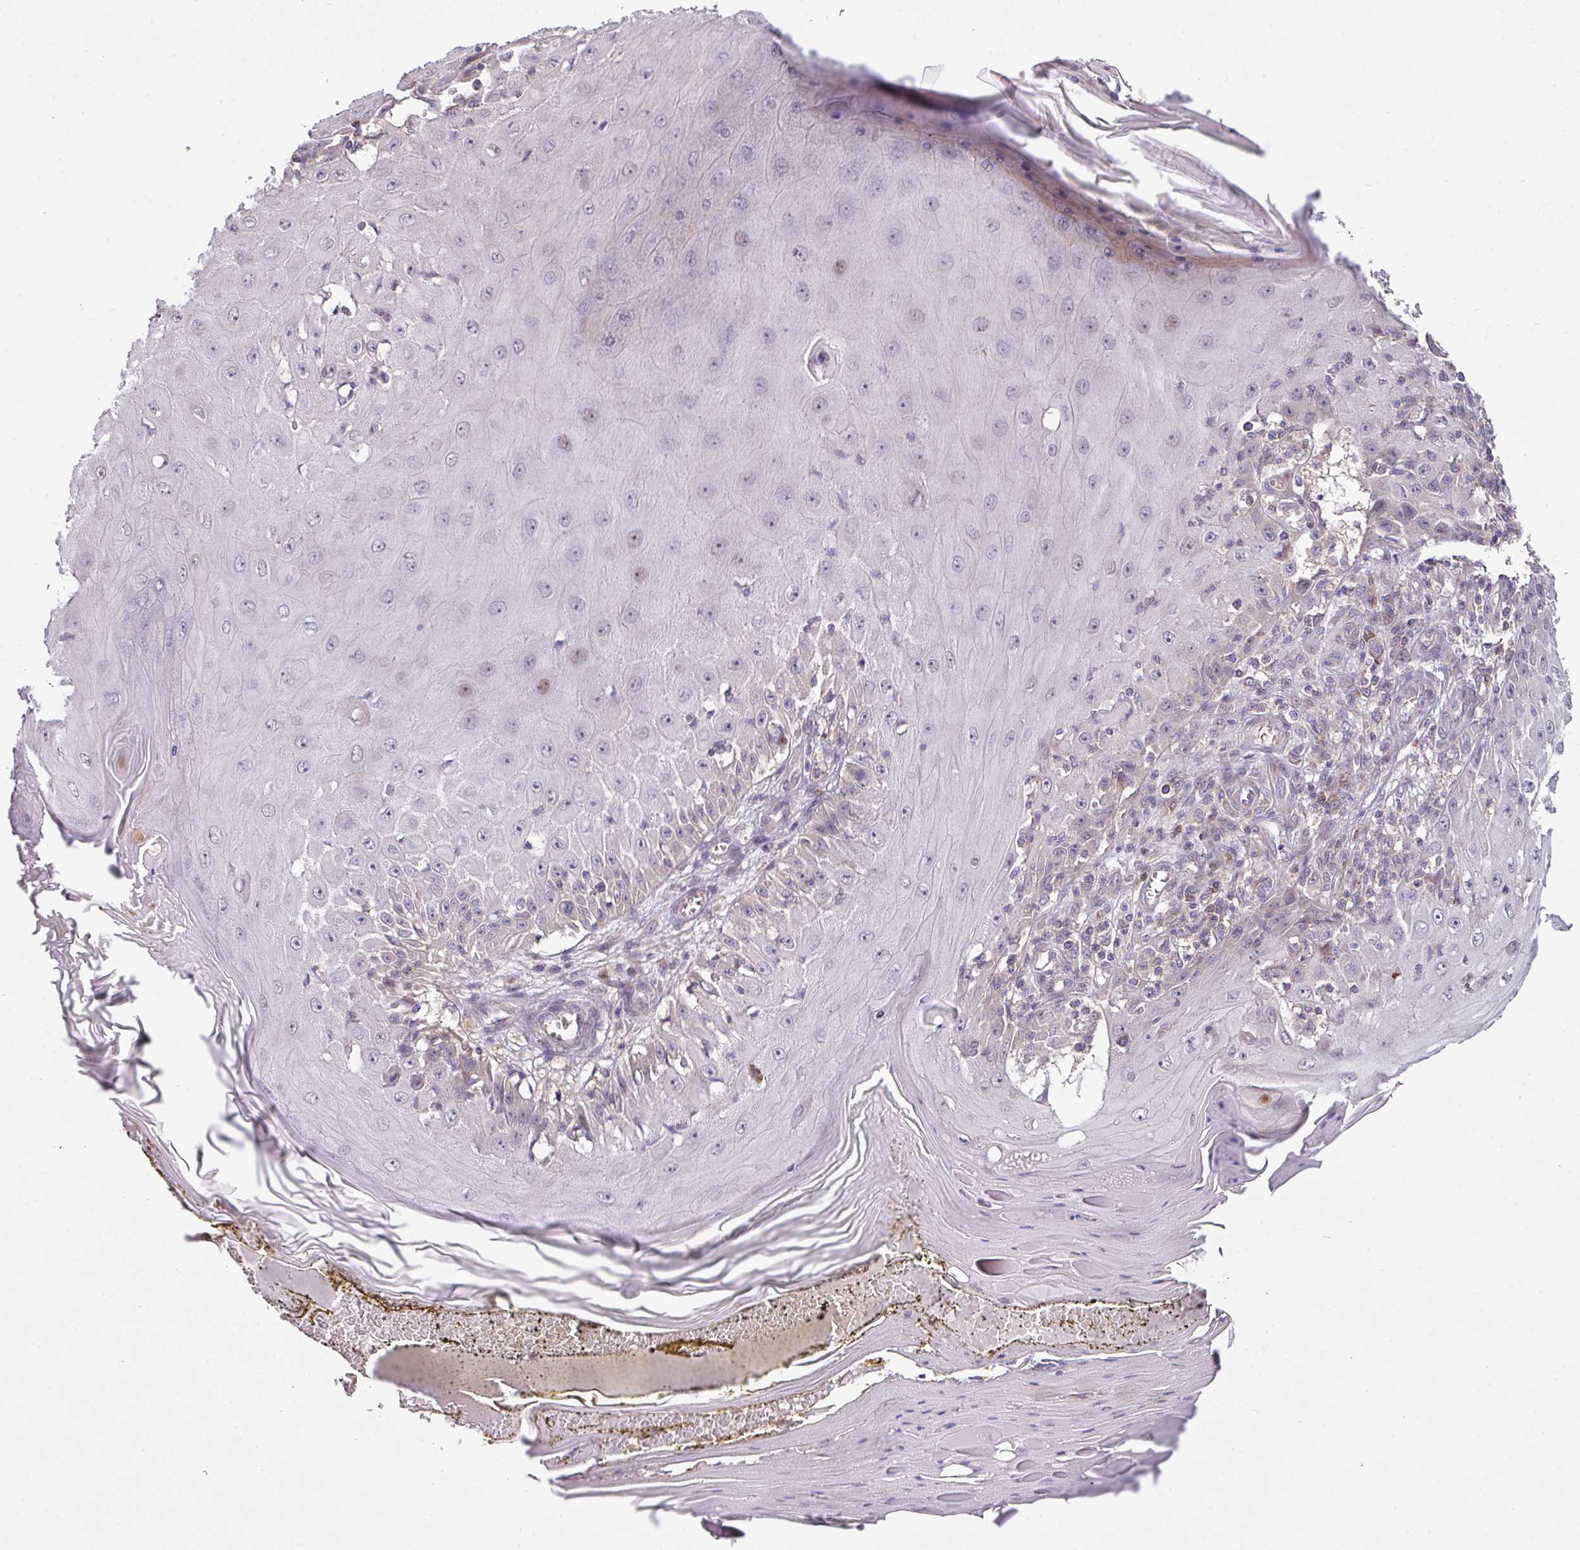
{"staining": {"intensity": "negative", "quantity": "none", "location": "none"}, "tissue": "skin cancer", "cell_type": "Tumor cells", "image_type": "cancer", "snomed": [{"axis": "morphology", "description": "Squamous cell carcinoma, NOS"}, {"axis": "topography", "description": "Skin"}], "caption": "DAB (3,3'-diaminobenzidine) immunohistochemical staining of human squamous cell carcinoma (skin) exhibits no significant expression in tumor cells.", "gene": "SLAMF6", "patient": {"sex": "female", "age": 73}}